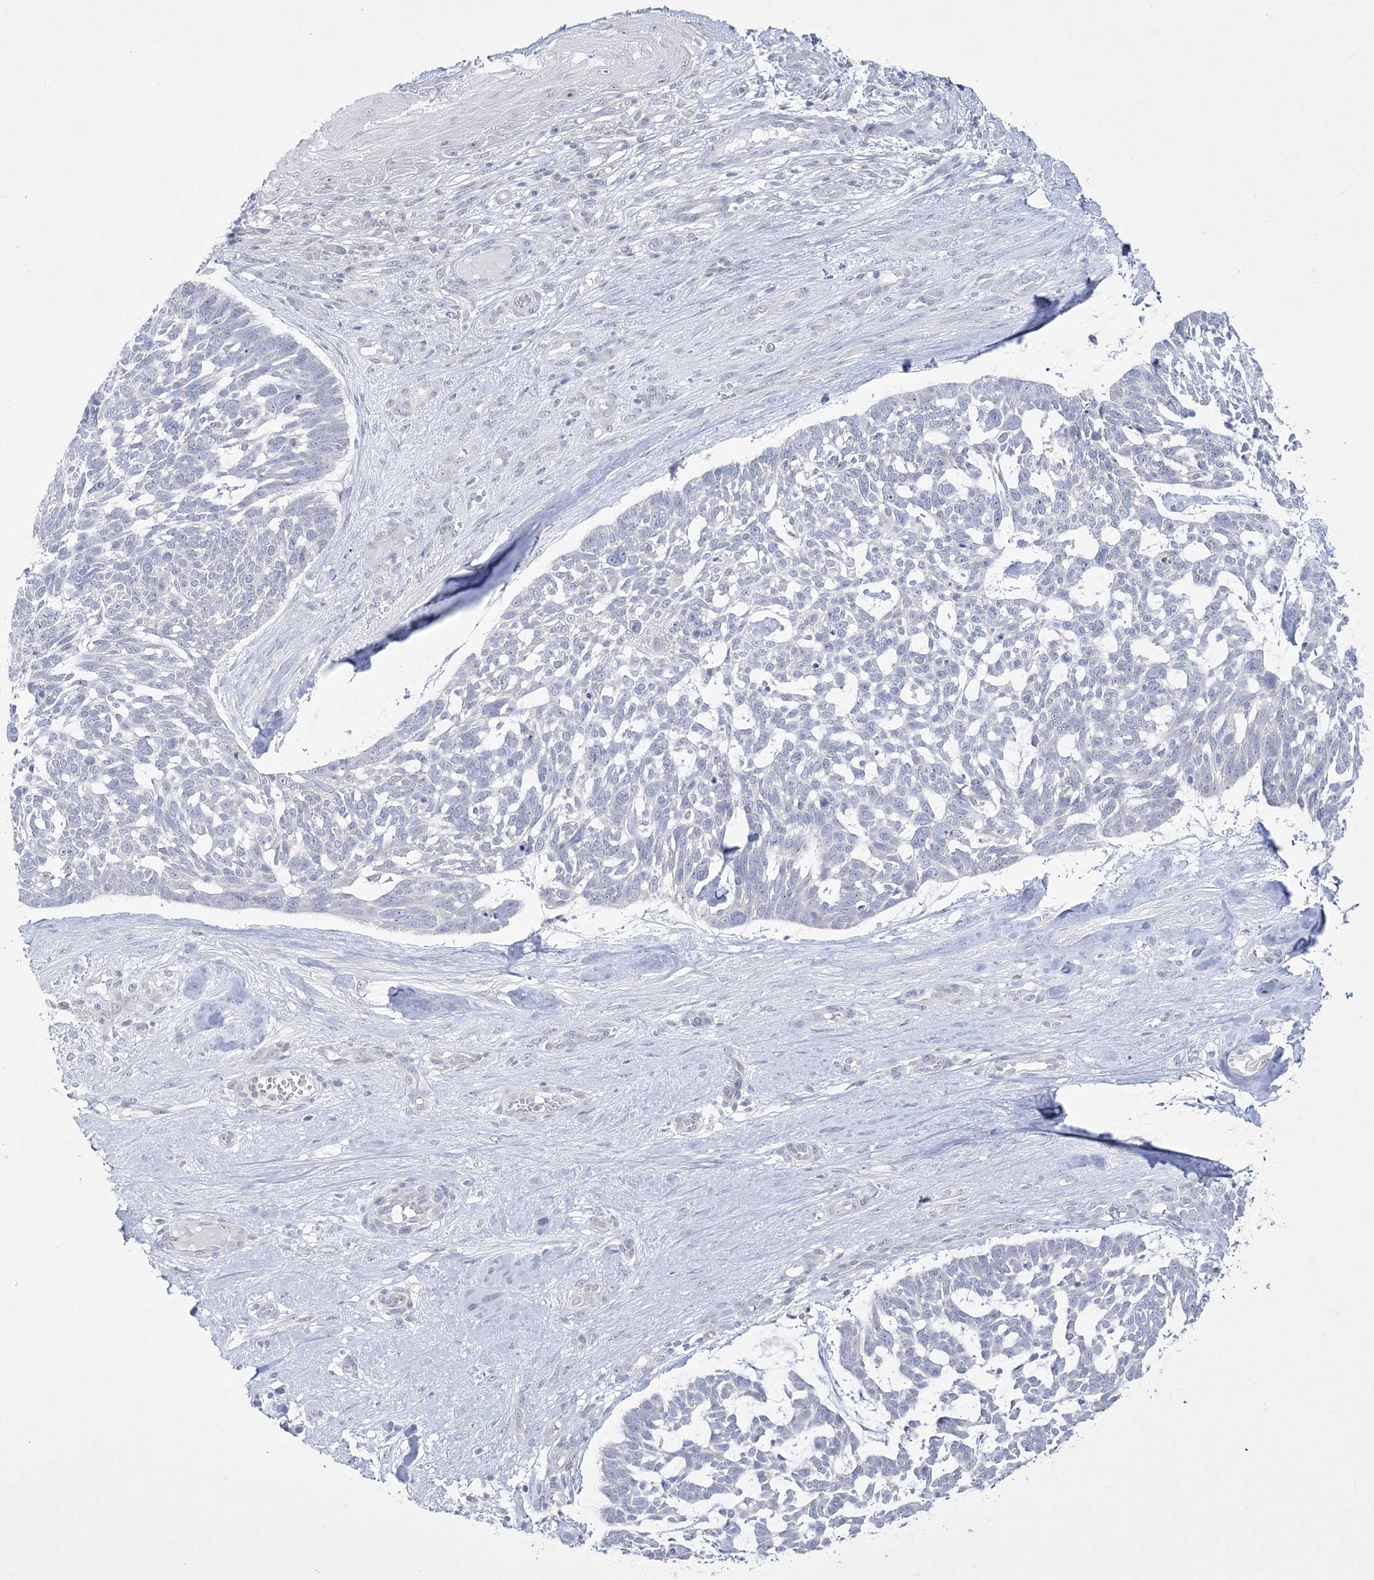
{"staining": {"intensity": "negative", "quantity": "none", "location": "none"}, "tissue": "skin cancer", "cell_type": "Tumor cells", "image_type": "cancer", "snomed": [{"axis": "morphology", "description": "Basal cell carcinoma"}, {"axis": "topography", "description": "Skin"}], "caption": "Immunohistochemistry (IHC) of human basal cell carcinoma (skin) exhibits no staining in tumor cells. (Brightfield microscopy of DAB (3,3'-diaminobenzidine) immunohistochemistry at high magnification).", "gene": "WDR27", "patient": {"sex": "male", "age": 88}}